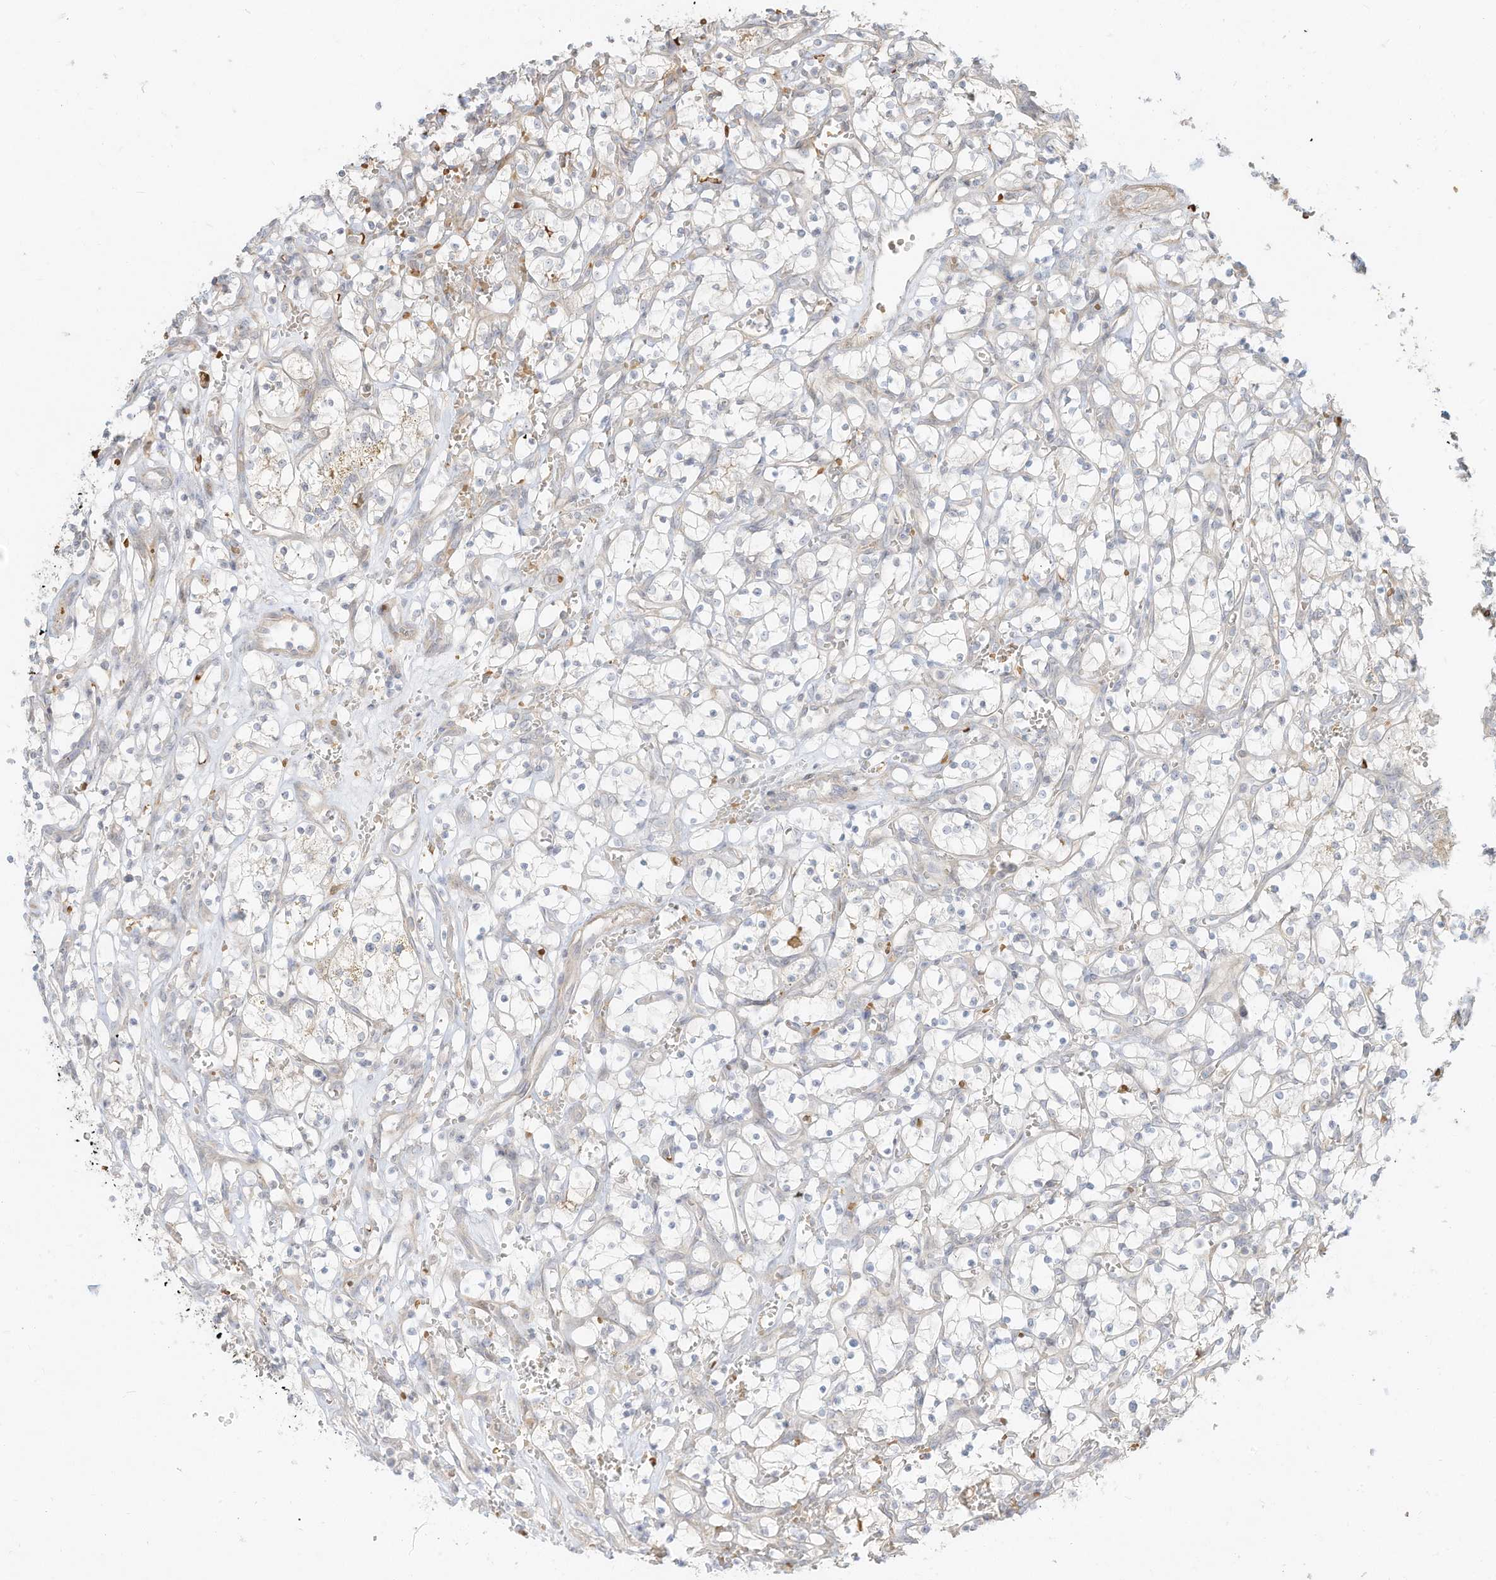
{"staining": {"intensity": "negative", "quantity": "none", "location": "none"}, "tissue": "renal cancer", "cell_type": "Tumor cells", "image_type": "cancer", "snomed": [{"axis": "morphology", "description": "Adenocarcinoma, NOS"}, {"axis": "topography", "description": "Kidney"}], "caption": "High magnification brightfield microscopy of renal adenocarcinoma stained with DAB (3,3'-diaminobenzidine) (brown) and counterstained with hematoxylin (blue): tumor cells show no significant positivity.", "gene": "OFD1", "patient": {"sex": "female", "age": 69}}